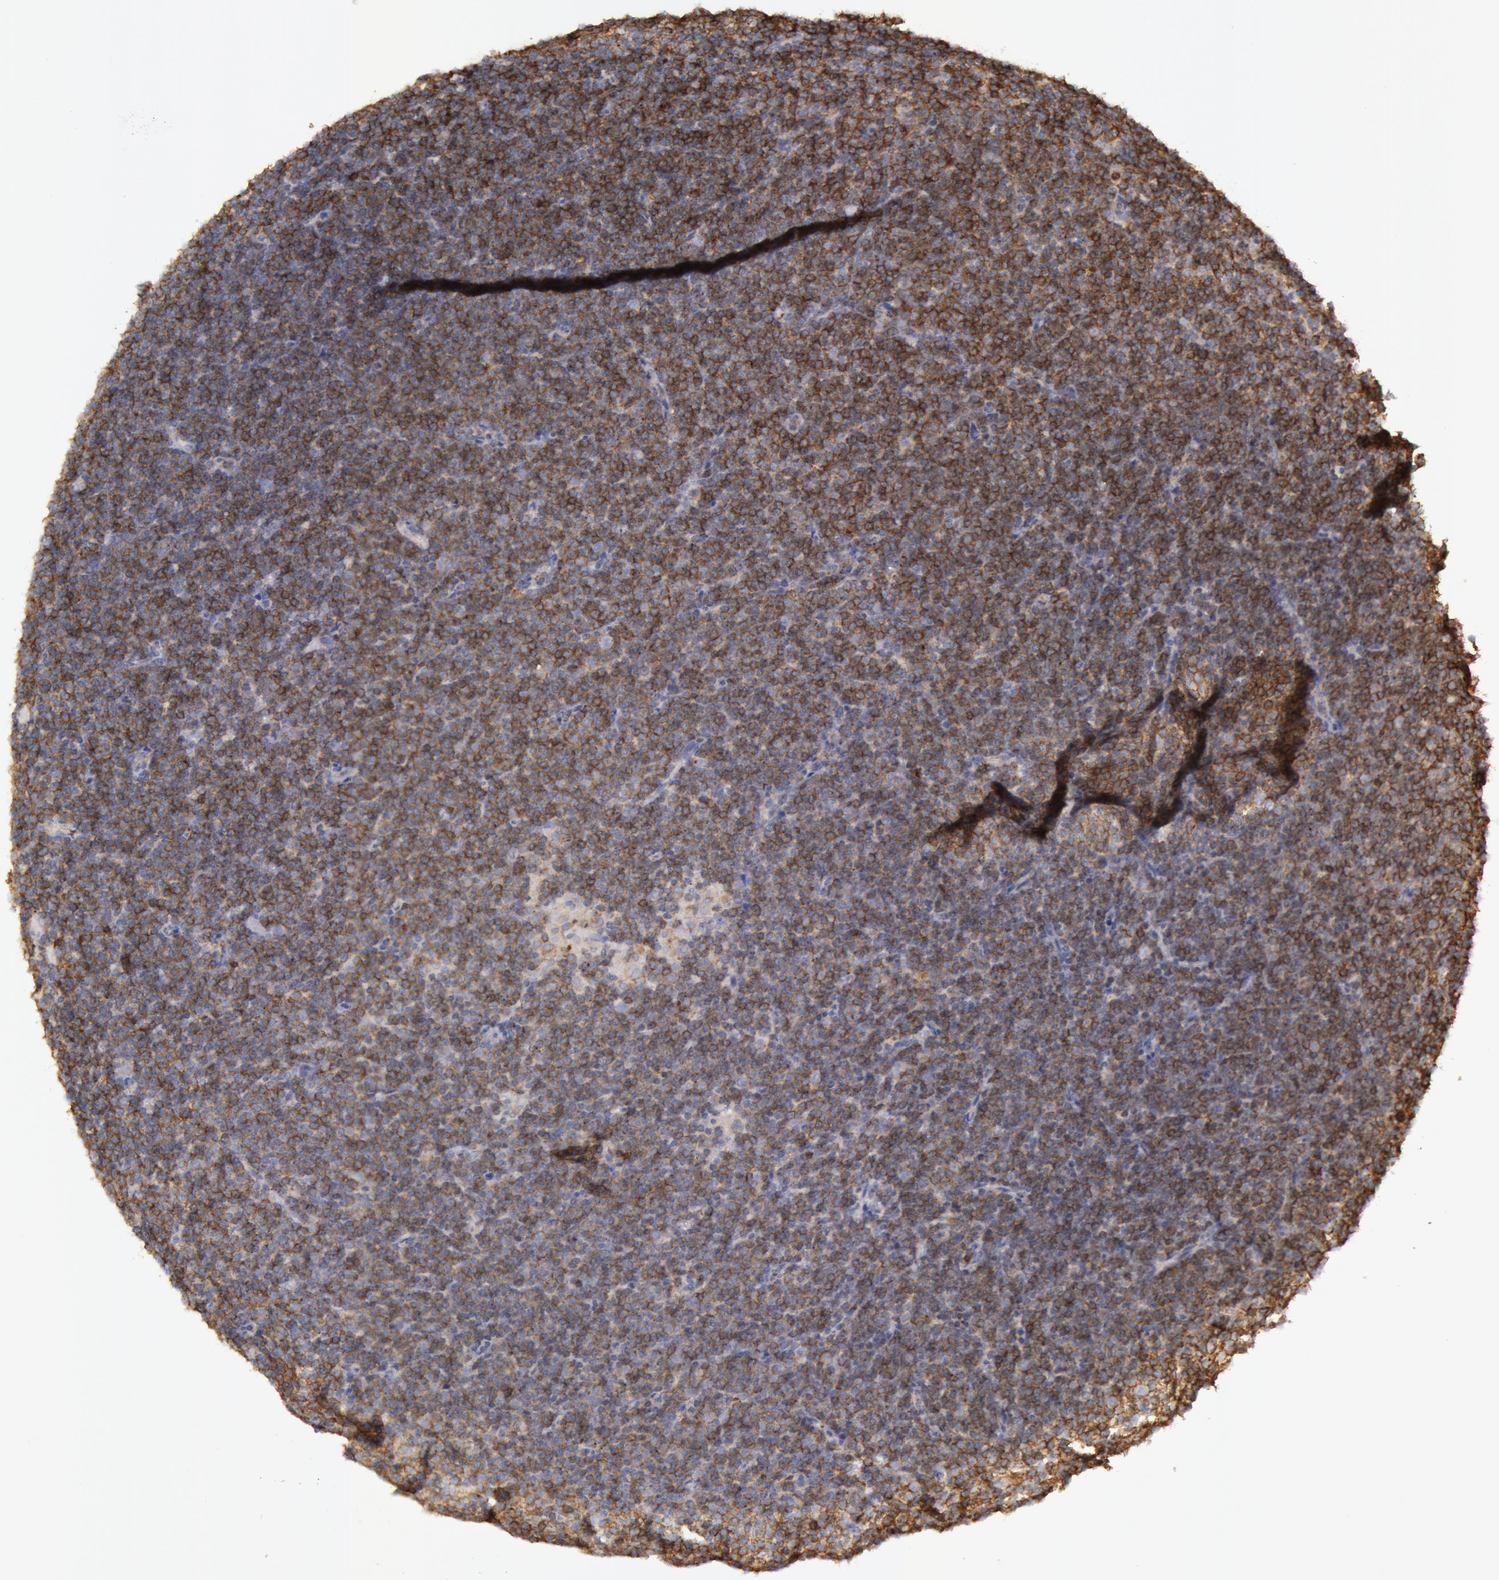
{"staining": {"intensity": "moderate", "quantity": ">75%", "location": "cytoplasmic/membranous"}, "tissue": "lymphoma", "cell_type": "Tumor cells", "image_type": "cancer", "snomed": [{"axis": "morphology", "description": "Malignant lymphoma, non-Hodgkin's type, Low grade"}, {"axis": "topography", "description": "Lymph node"}], "caption": "Lymphoma stained for a protein shows moderate cytoplasmic/membranous positivity in tumor cells. (DAB = brown stain, brightfield microscopy at high magnification).", "gene": "FLOT2", "patient": {"sex": "female", "age": 69}}